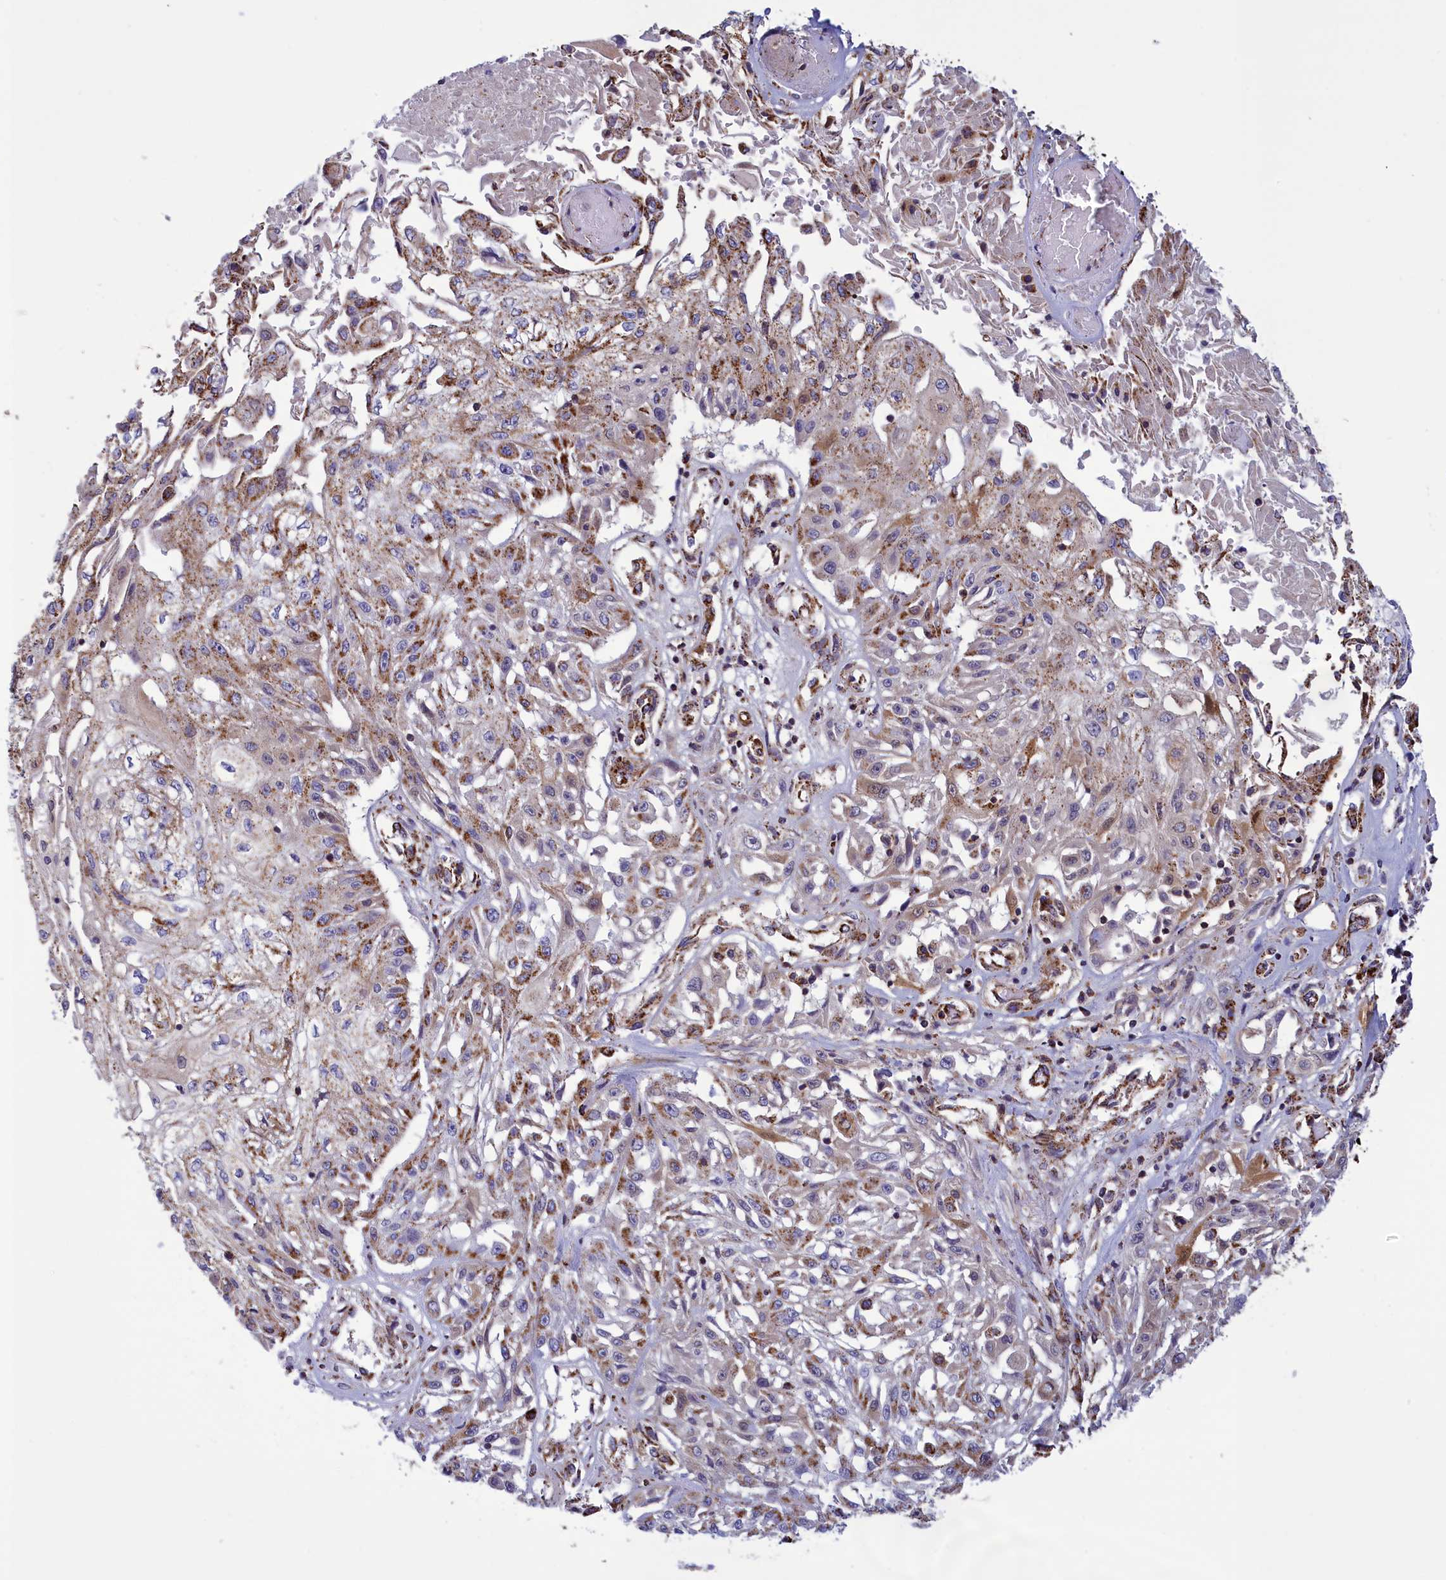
{"staining": {"intensity": "moderate", "quantity": ">75%", "location": "cytoplasmic/membranous"}, "tissue": "skin cancer", "cell_type": "Tumor cells", "image_type": "cancer", "snomed": [{"axis": "morphology", "description": "Squamous cell carcinoma, NOS"}, {"axis": "morphology", "description": "Squamous cell carcinoma, metastatic, NOS"}, {"axis": "topography", "description": "Skin"}, {"axis": "topography", "description": "Lymph node"}], "caption": "Protein expression analysis of human skin metastatic squamous cell carcinoma reveals moderate cytoplasmic/membranous positivity in approximately >75% of tumor cells.", "gene": "ISOC2", "patient": {"sex": "male", "age": 75}}